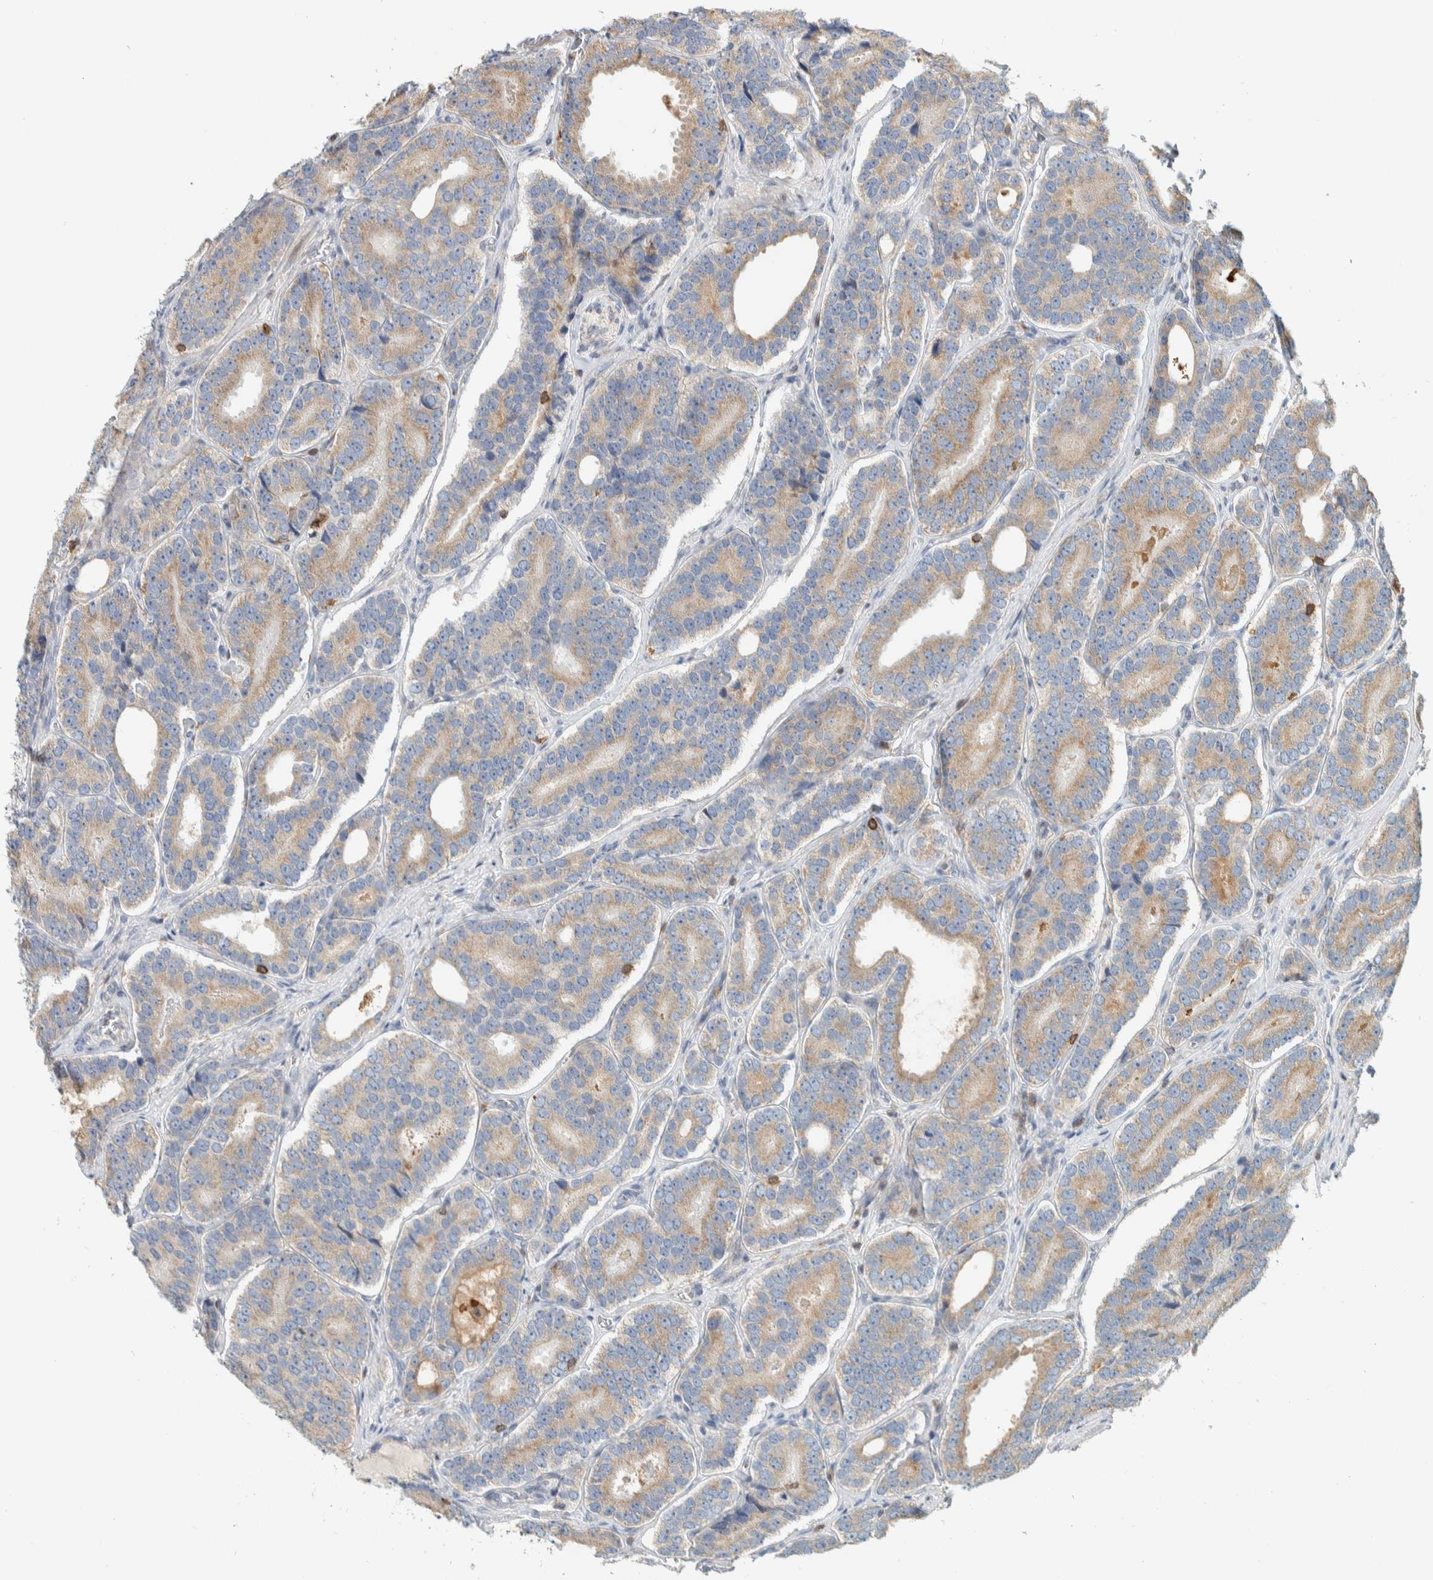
{"staining": {"intensity": "moderate", "quantity": ">75%", "location": "cytoplasmic/membranous"}, "tissue": "prostate cancer", "cell_type": "Tumor cells", "image_type": "cancer", "snomed": [{"axis": "morphology", "description": "Adenocarcinoma, High grade"}, {"axis": "topography", "description": "Prostate"}], "caption": "This is a micrograph of immunohistochemistry (IHC) staining of prostate cancer, which shows moderate expression in the cytoplasmic/membranous of tumor cells.", "gene": "CCDC57", "patient": {"sex": "male", "age": 56}}